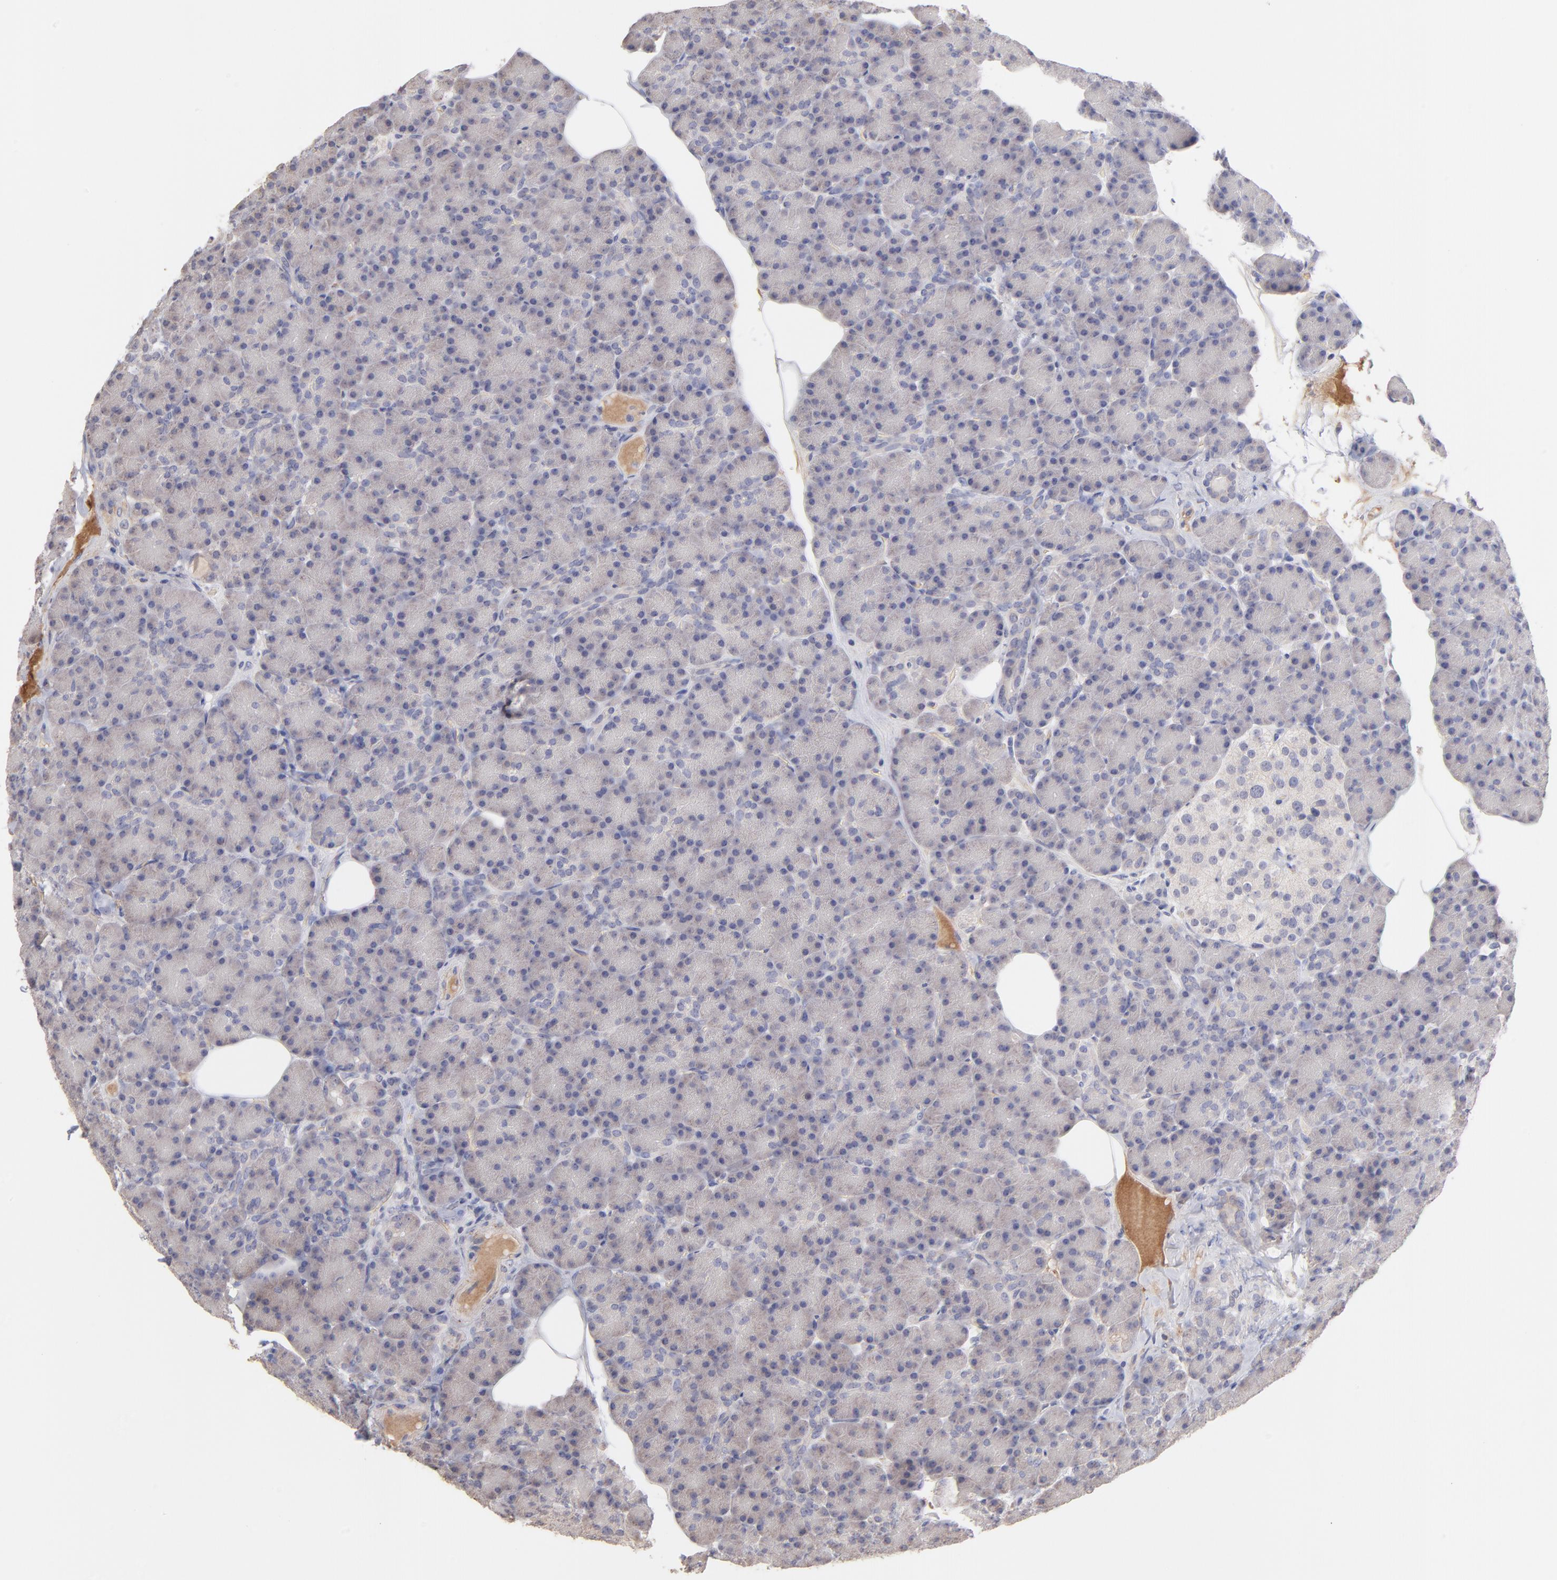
{"staining": {"intensity": "weak", "quantity": ">75%", "location": "cytoplasmic/membranous"}, "tissue": "pancreas", "cell_type": "Exocrine glandular cells", "image_type": "normal", "snomed": [{"axis": "morphology", "description": "Normal tissue, NOS"}, {"axis": "topography", "description": "Pancreas"}], "caption": "Immunohistochemical staining of normal pancreas exhibits low levels of weak cytoplasmic/membranous staining in approximately >75% of exocrine glandular cells. (Brightfield microscopy of DAB IHC at high magnification).", "gene": "F13B", "patient": {"sex": "female", "age": 43}}